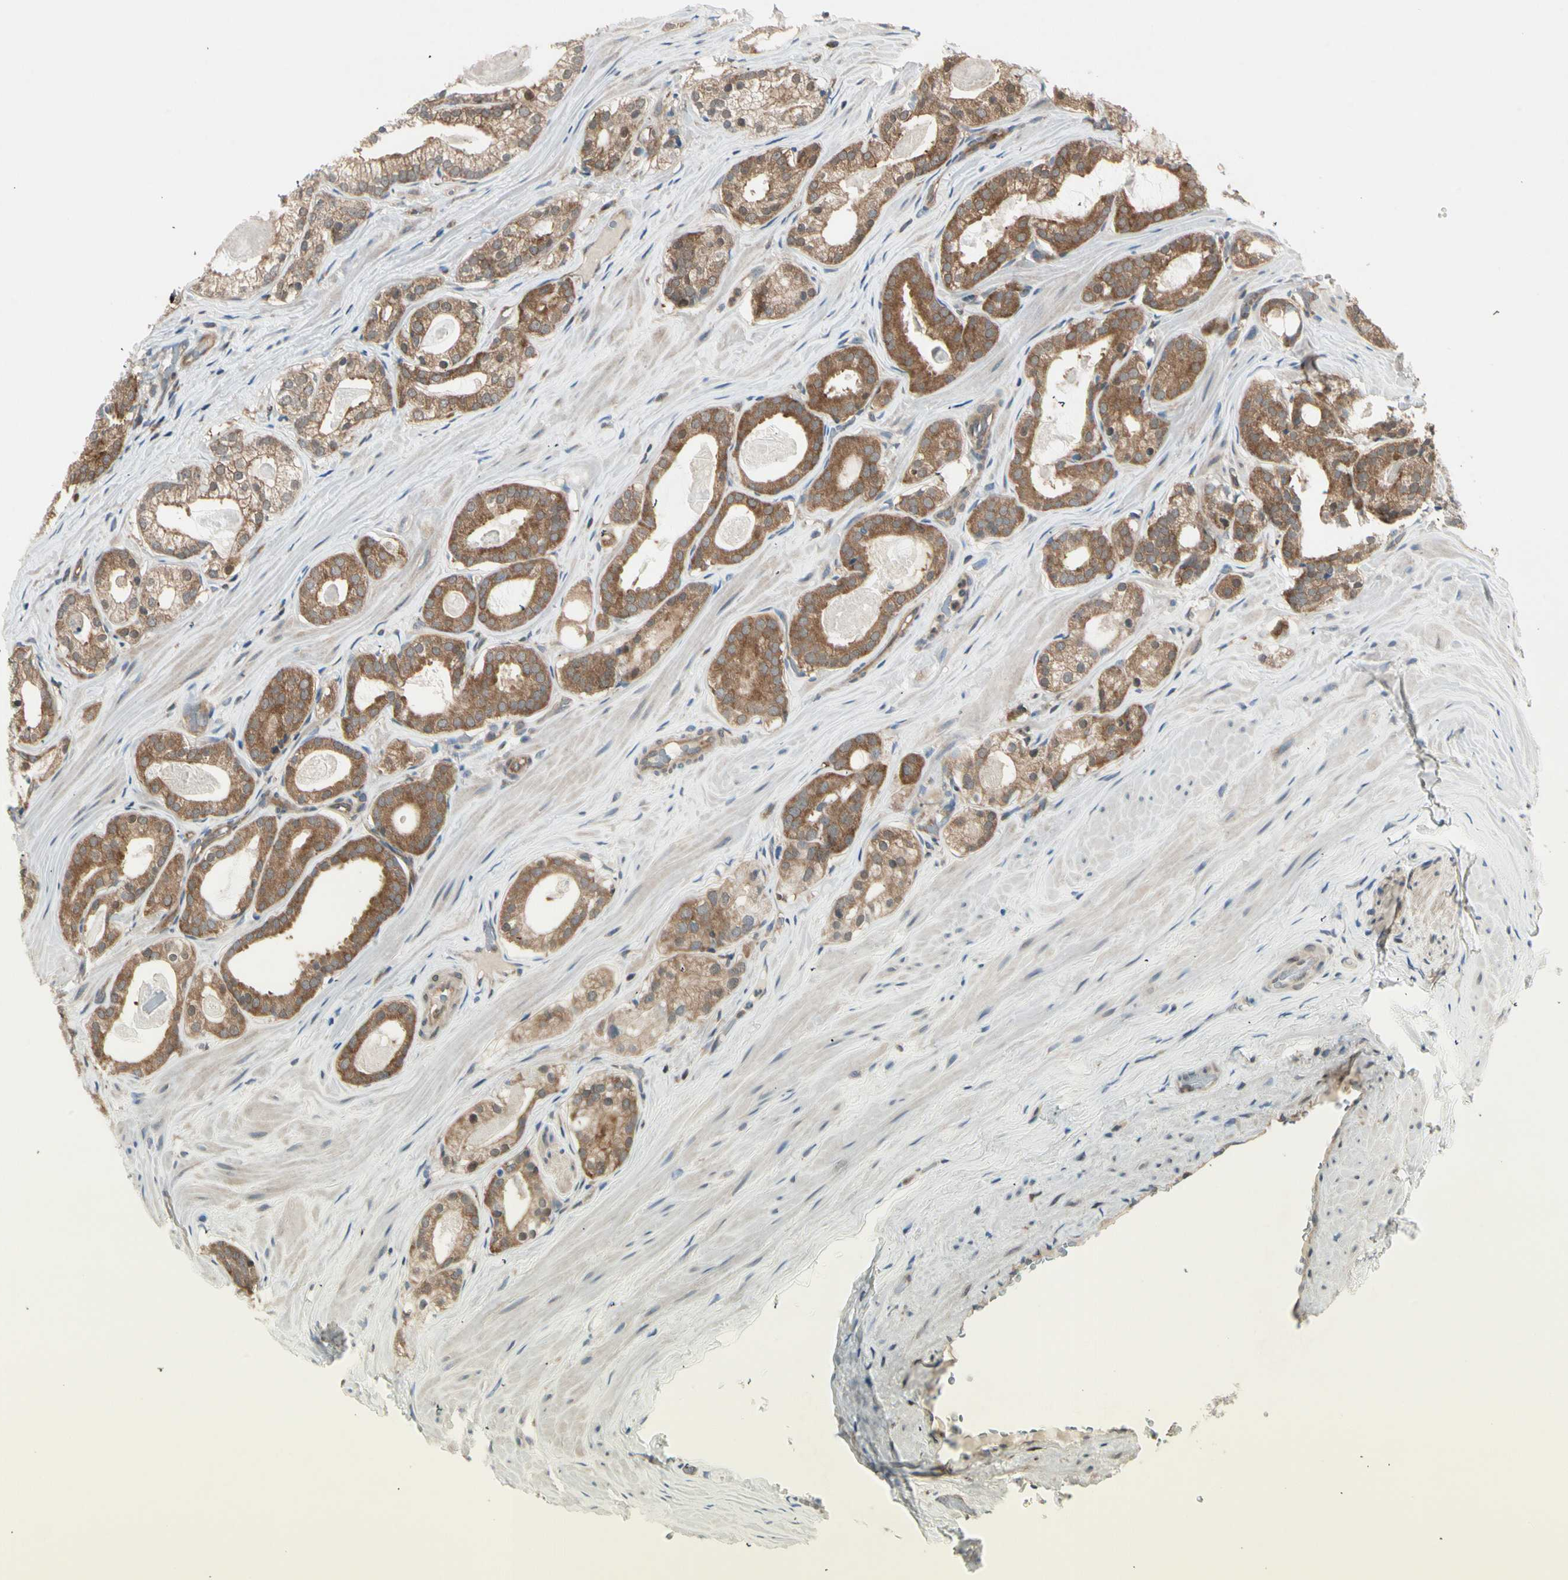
{"staining": {"intensity": "moderate", "quantity": ">75%", "location": "cytoplasmic/membranous"}, "tissue": "prostate cancer", "cell_type": "Tumor cells", "image_type": "cancer", "snomed": [{"axis": "morphology", "description": "Adenocarcinoma, Low grade"}, {"axis": "topography", "description": "Prostate"}], "caption": "DAB (3,3'-diaminobenzidine) immunohistochemical staining of prostate cancer (low-grade adenocarcinoma) exhibits moderate cytoplasmic/membranous protein expression in about >75% of tumor cells.", "gene": "OXSR1", "patient": {"sex": "male", "age": 59}}